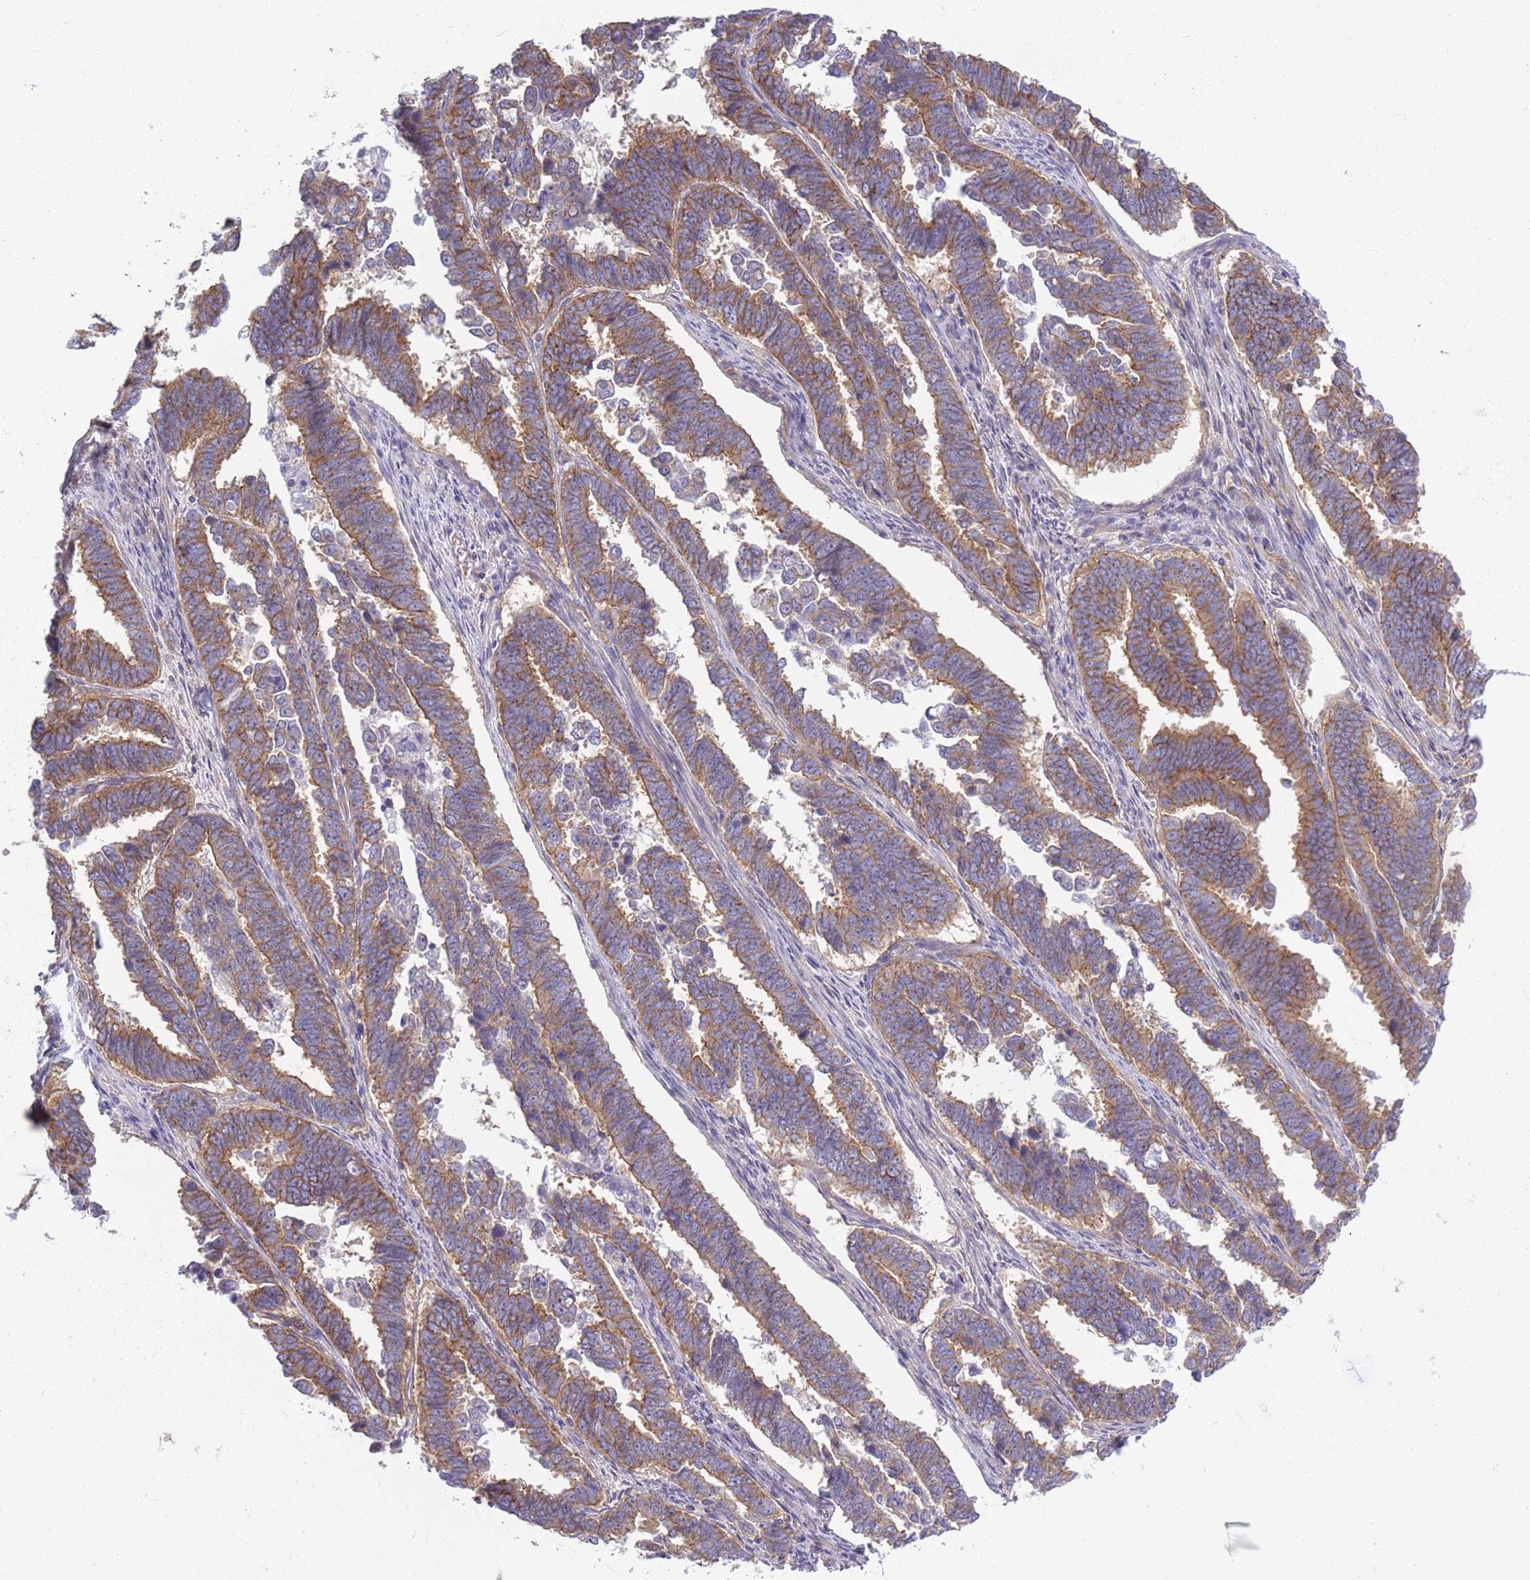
{"staining": {"intensity": "moderate", "quantity": ">75%", "location": "cytoplasmic/membranous"}, "tissue": "endometrial cancer", "cell_type": "Tumor cells", "image_type": "cancer", "snomed": [{"axis": "morphology", "description": "Adenocarcinoma, NOS"}, {"axis": "topography", "description": "Endometrium"}], "caption": "Immunohistochemistry micrograph of neoplastic tissue: human endometrial adenocarcinoma stained using immunohistochemistry shows medium levels of moderate protein expression localized specifically in the cytoplasmic/membranous of tumor cells, appearing as a cytoplasmic/membranous brown color.", "gene": "ADD1", "patient": {"sex": "female", "age": 75}}